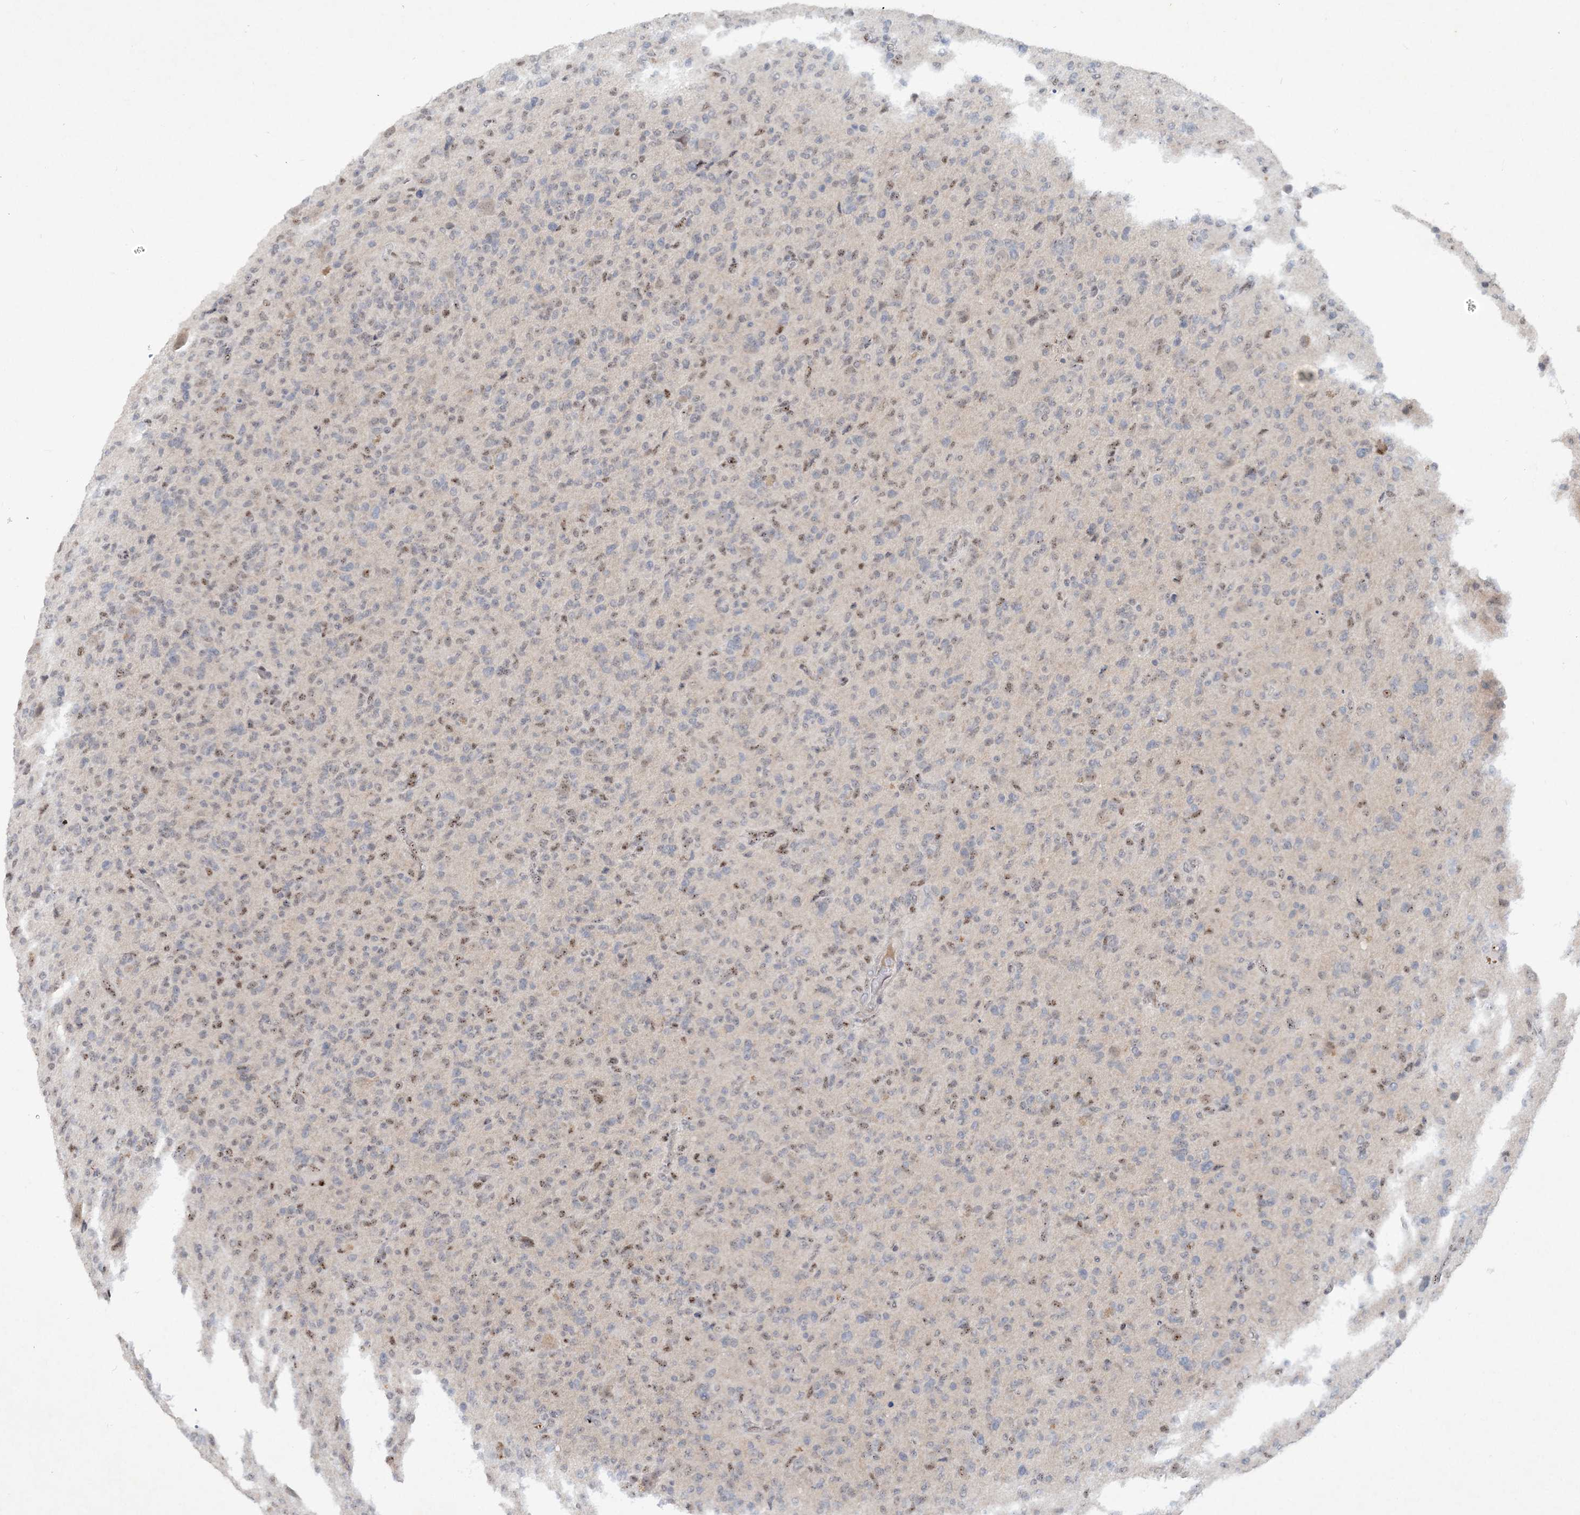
{"staining": {"intensity": "negative", "quantity": "none", "location": "none"}, "tissue": "glioma", "cell_type": "Tumor cells", "image_type": "cancer", "snomed": [{"axis": "morphology", "description": "Glioma, malignant, High grade"}, {"axis": "topography", "description": "Brain"}], "caption": "There is no significant positivity in tumor cells of glioma.", "gene": "GIN1", "patient": {"sex": "female", "age": 57}}